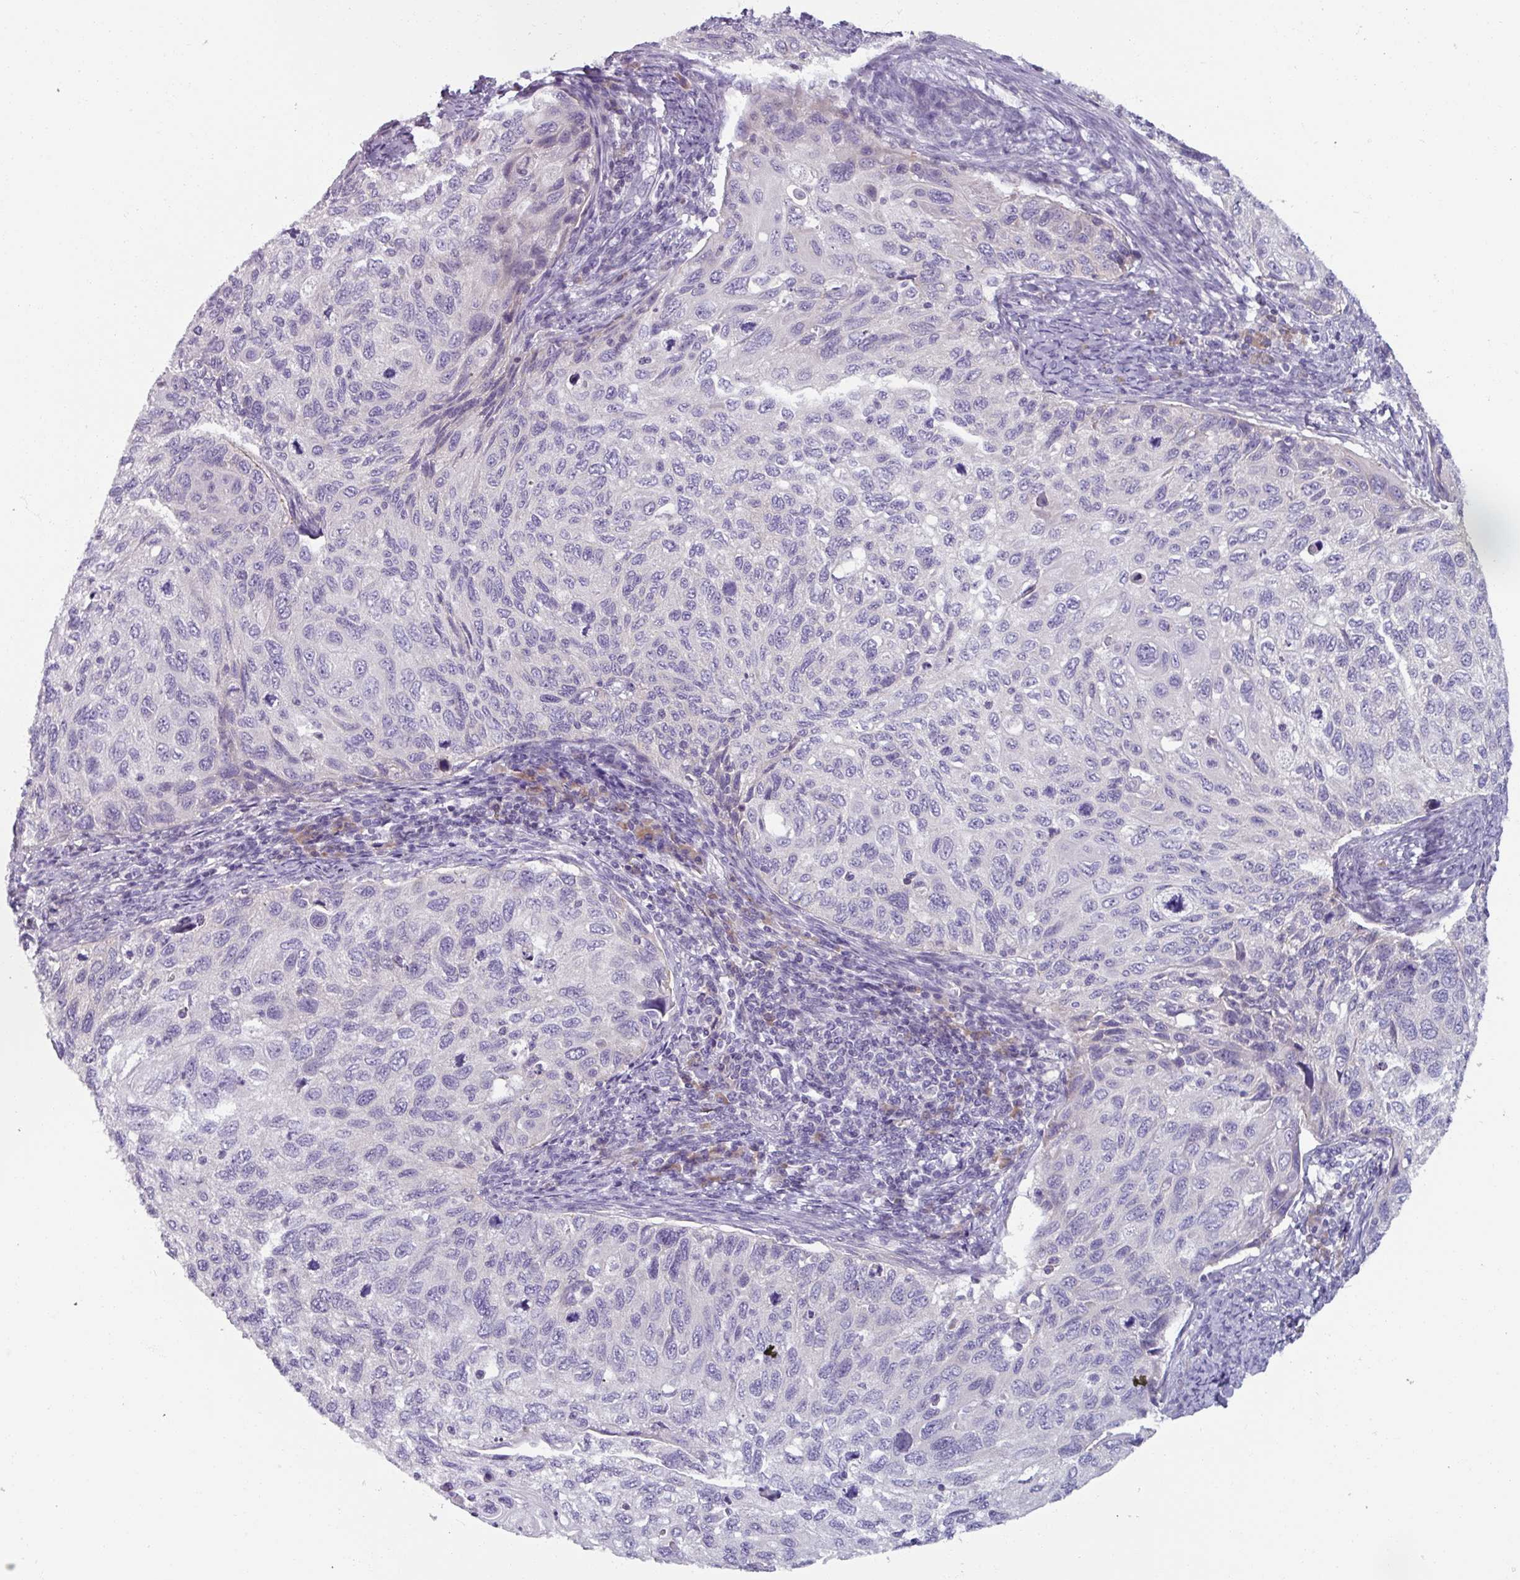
{"staining": {"intensity": "negative", "quantity": "none", "location": "none"}, "tissue": "cervical cancer", "cell_type": "Tumor cells", "image_type": "cancer", "snomed": [{"axis": "morphology", "description": "Squamous cell carcinoma, NOS"}, {"axis": "topography", "description": "Cervix"}], "caption": "Tumor cells show no significant staining in squamous cell carcinoma (cervical).", "gene": "SMIM11", "patient": {"sex": "female", "age": 70}}